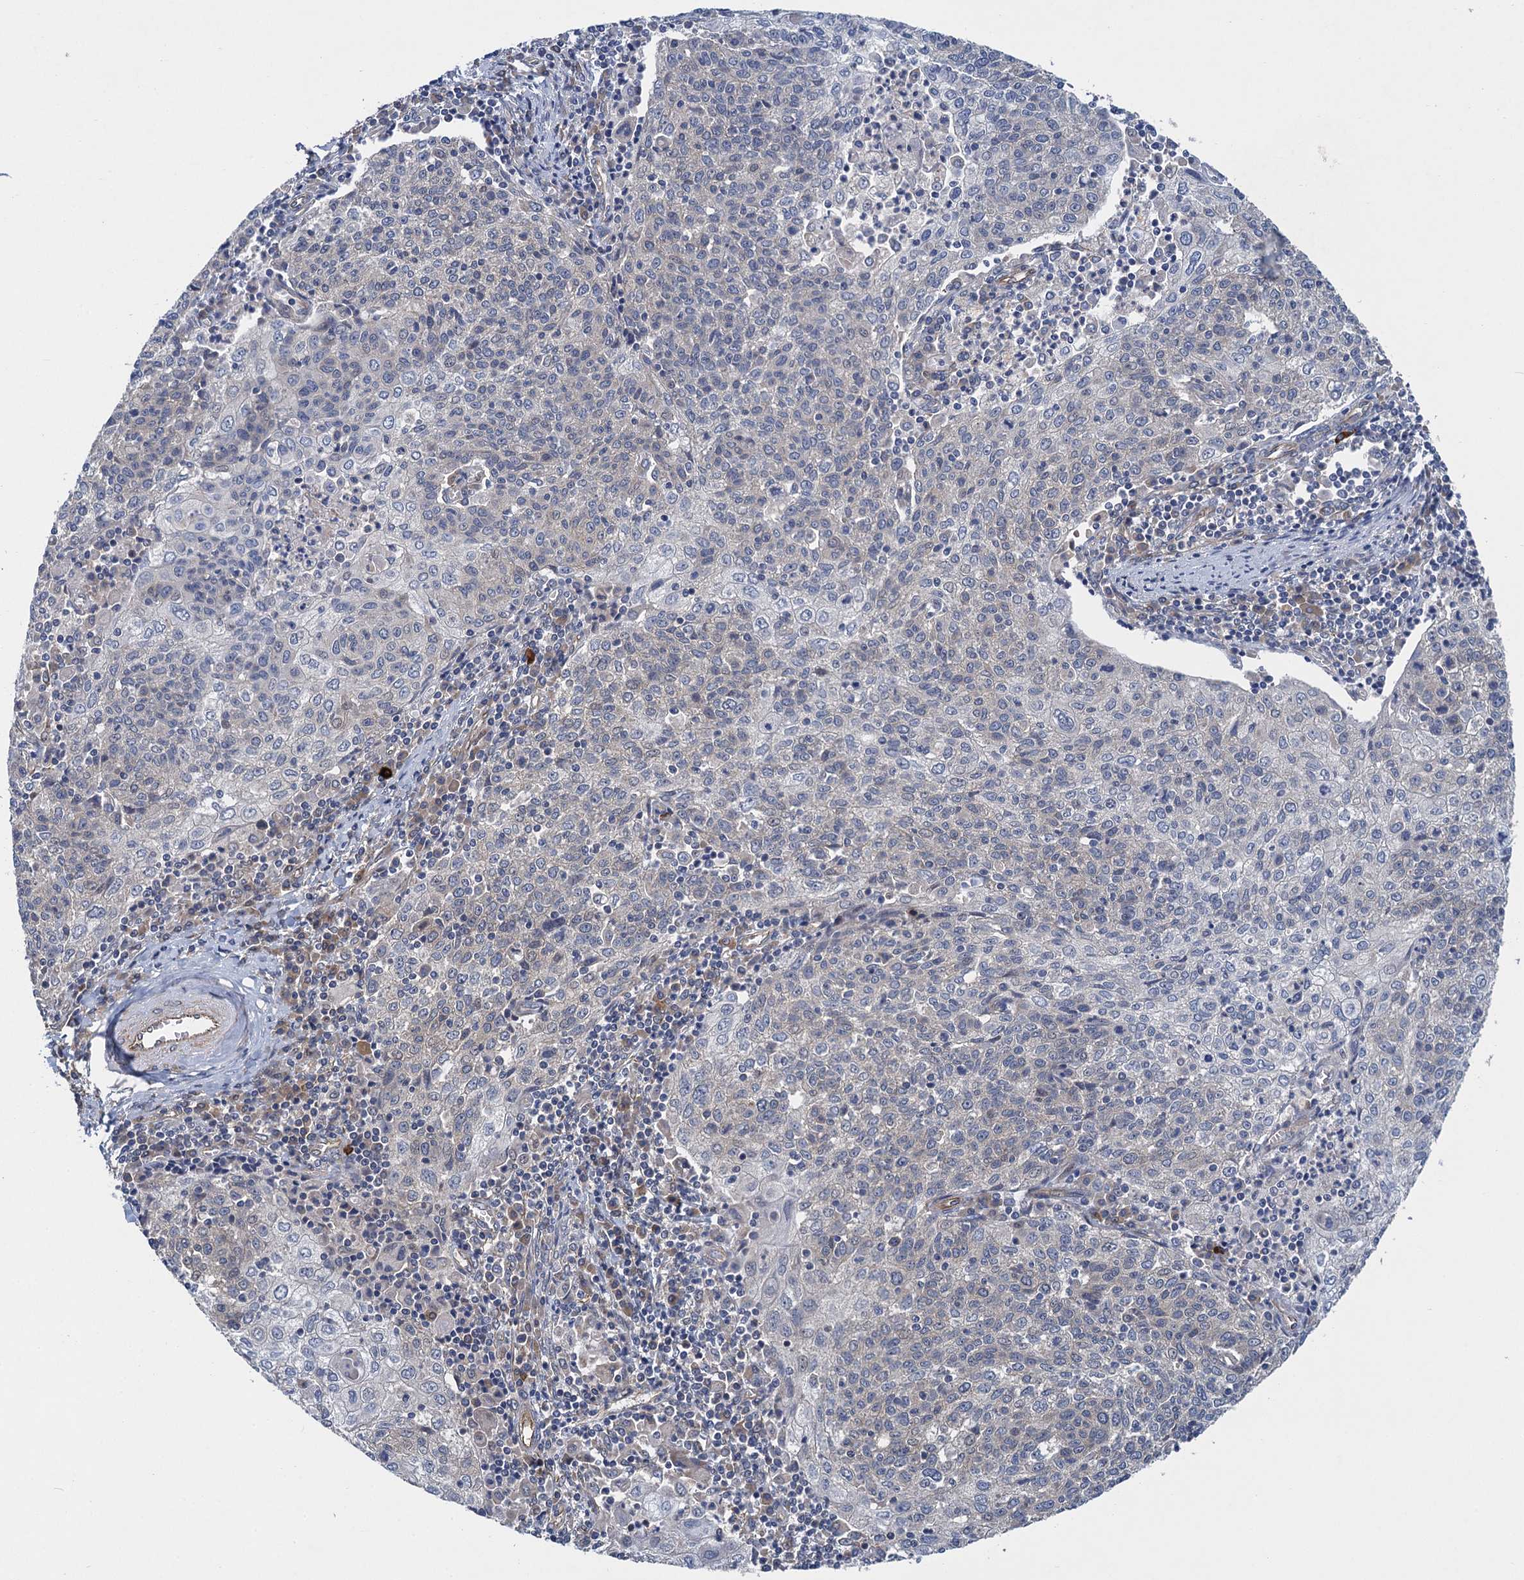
{"staining": {"intensity": "negative", "quantity": "none", "location": "none"}, "tissue": "cervical cancer", "cell_type": "Tumor cells", "image_type": "cancer", "snomed": [{"axis": "morphology", "description": "Squamous cell carcinoma, NOS"}, {"axis": "topography", "description": "Cervix"}], "caption": "Protein analysis of cervical cancer displays no significant expression in tumor cells.", "gene": "PJA2", "patient": {"sex": "female", "age": 48}}